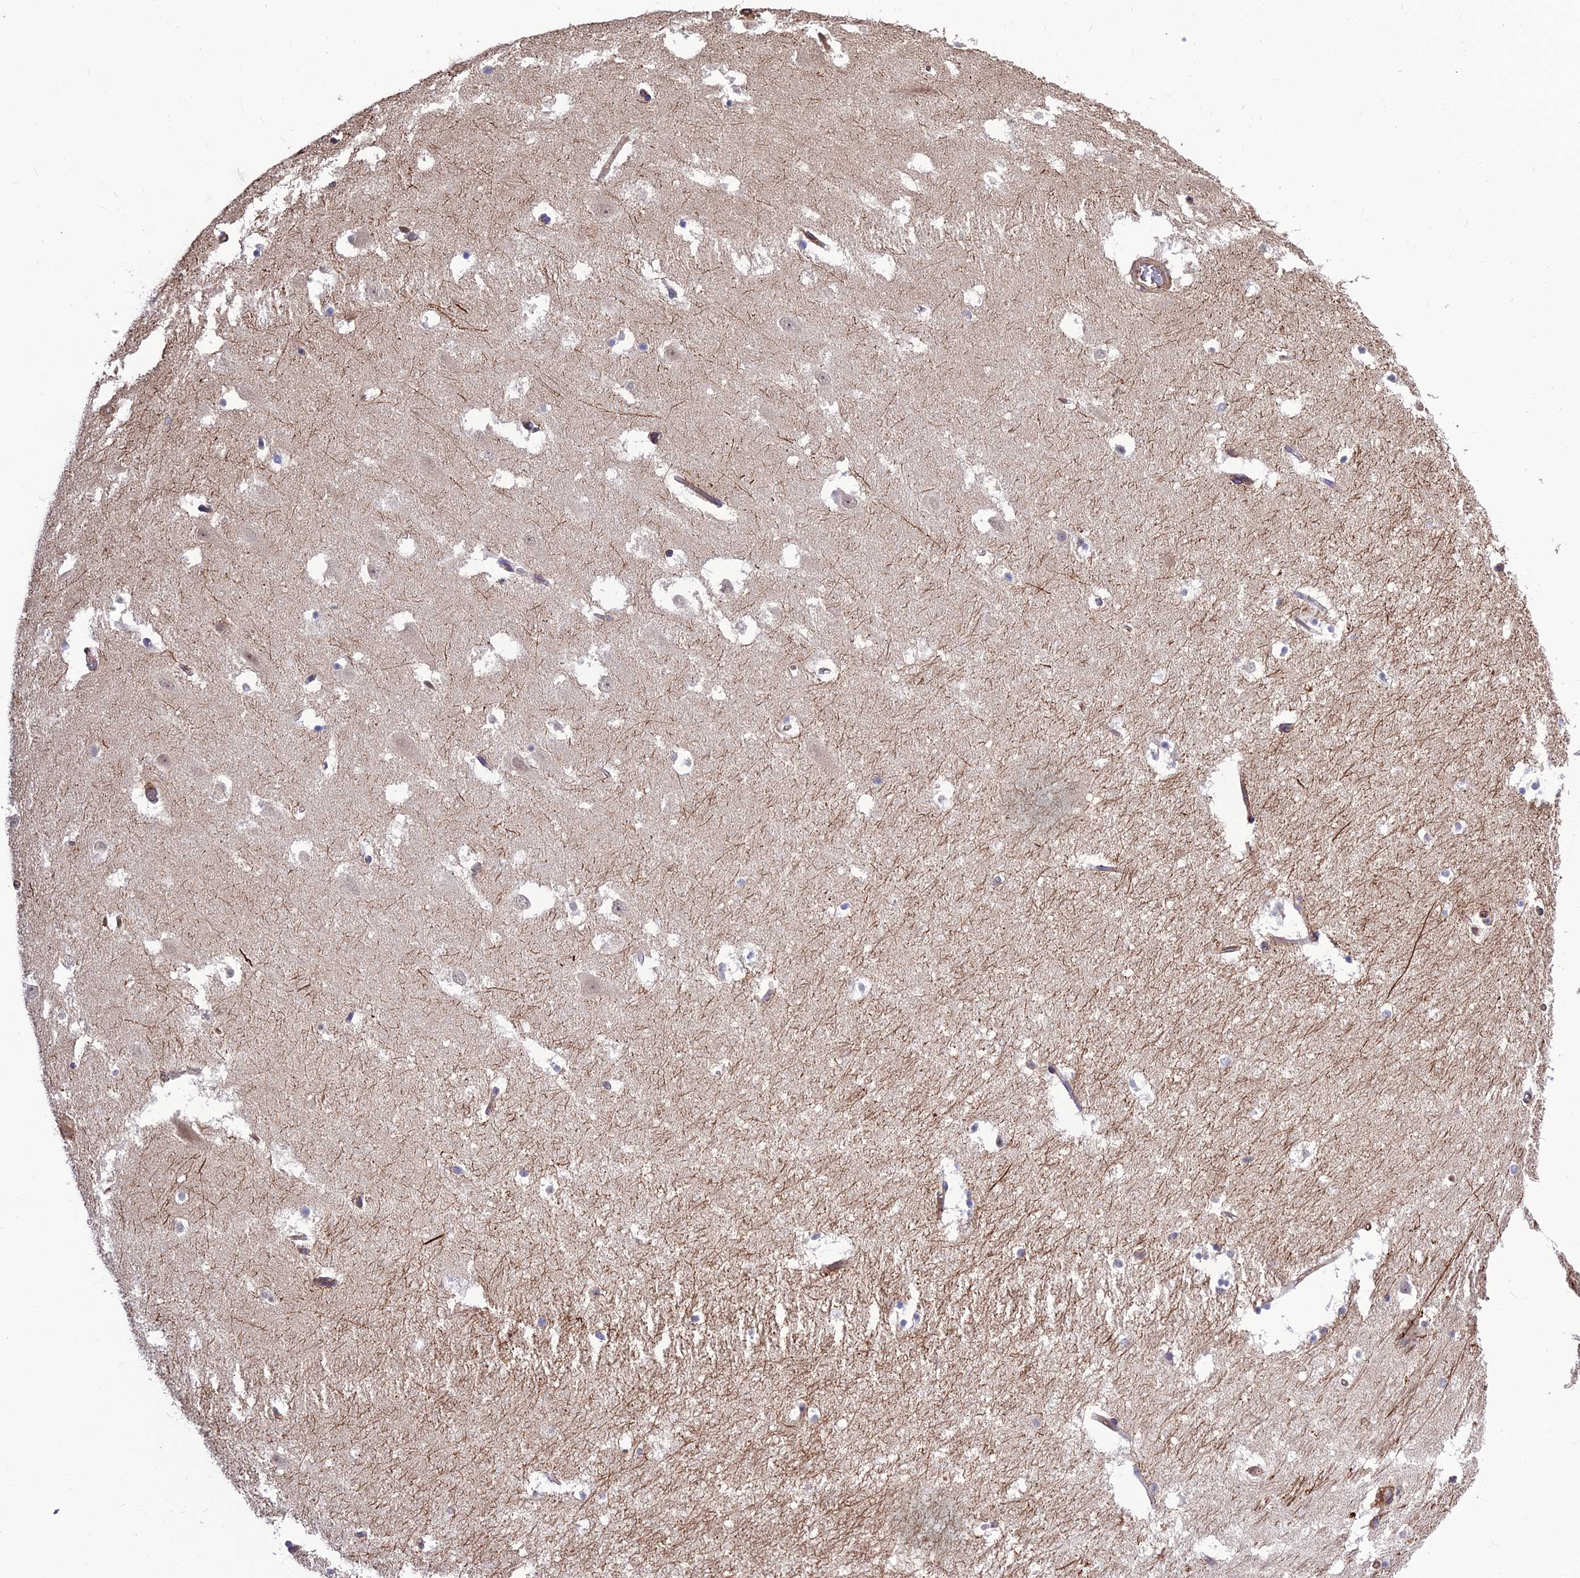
{"staining": {"intensity": "negative", "quantity": "none", "location": "none"}, "tissue": "hippocampus", "cell_type": "Glial cells", "image_type": "normal", "snomed": [{"axis": "morphology", "description": "Normal tissue, NOS"}, {"axis": "topography", "description": "Hippocampus"}], "caption": "An image of human hippocampus is negative for staining in glial cells. The staining is performed using DAB (3,3'-diaminobenzidine) brown chromogen with nuclei counter-stained in using hematoxylin.", "gene": "CRTAP", "patient": {"sex": "female", "age": 52}}